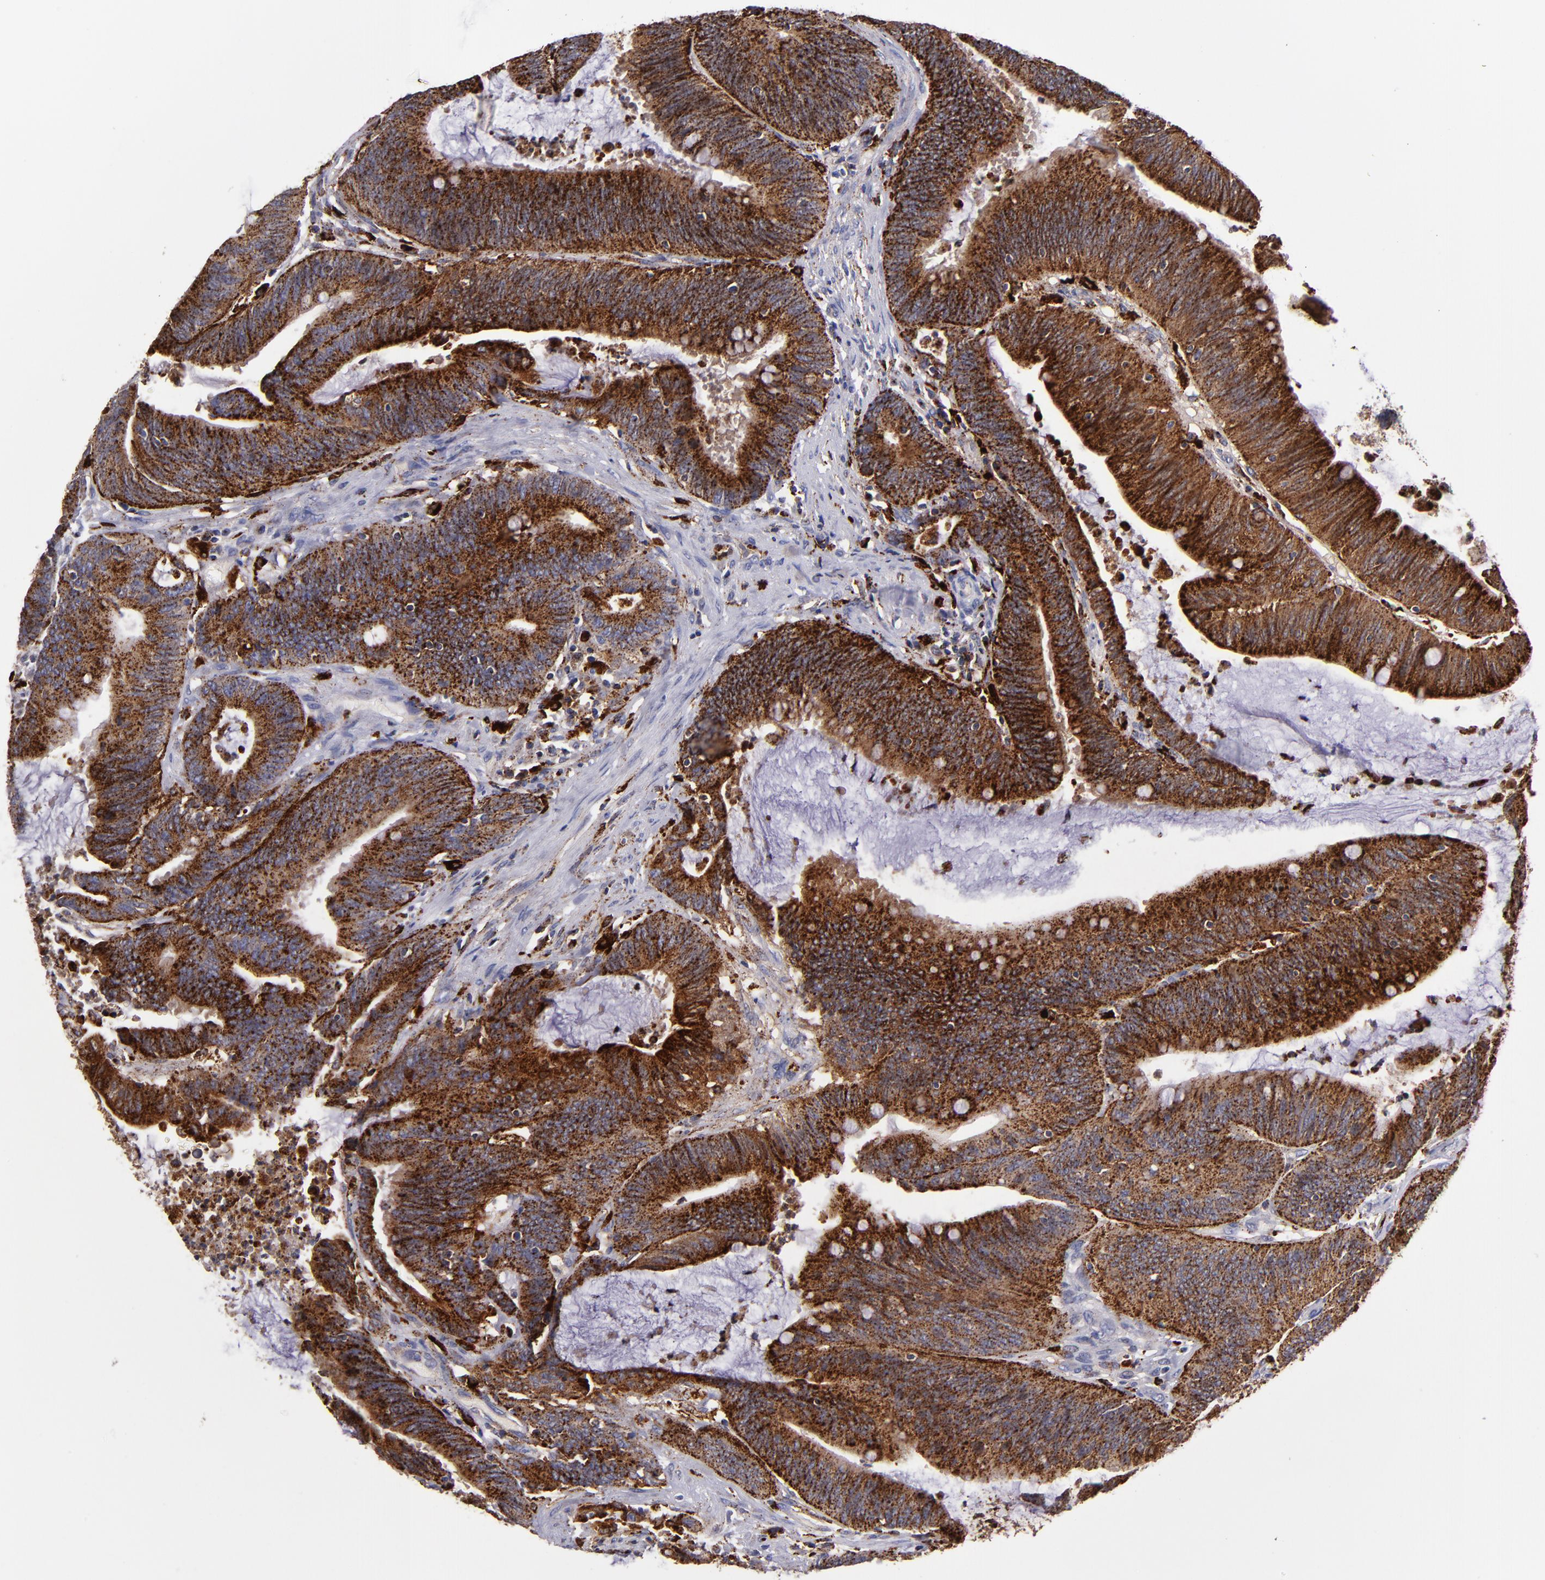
{"staining": {"intensity": "strong", "quantity": ">75%", "location": "cytoplasmic/membranous"}, "tissue": "colorectal cancer", "cell_type": "Tumor cells", "image_type": "cancer", "snomed": [{"axis": "morphology", "description": "Adenocarcinoma, NOS"}, {"axis": "topography", "description": "Rectum"}], "caption": "IHC image of neoplastic tissue: human adenocarcinoma (colorectal) stained using immunohistochemistry demonstrates high levels of strong protein expression localized specifically in the cytoplasmic/membranous of tumor cells, appearing as a cytoplasmic/membranous brown color.", "gene": "CTSS", "patient": {"sex": "female", "age": 66}}